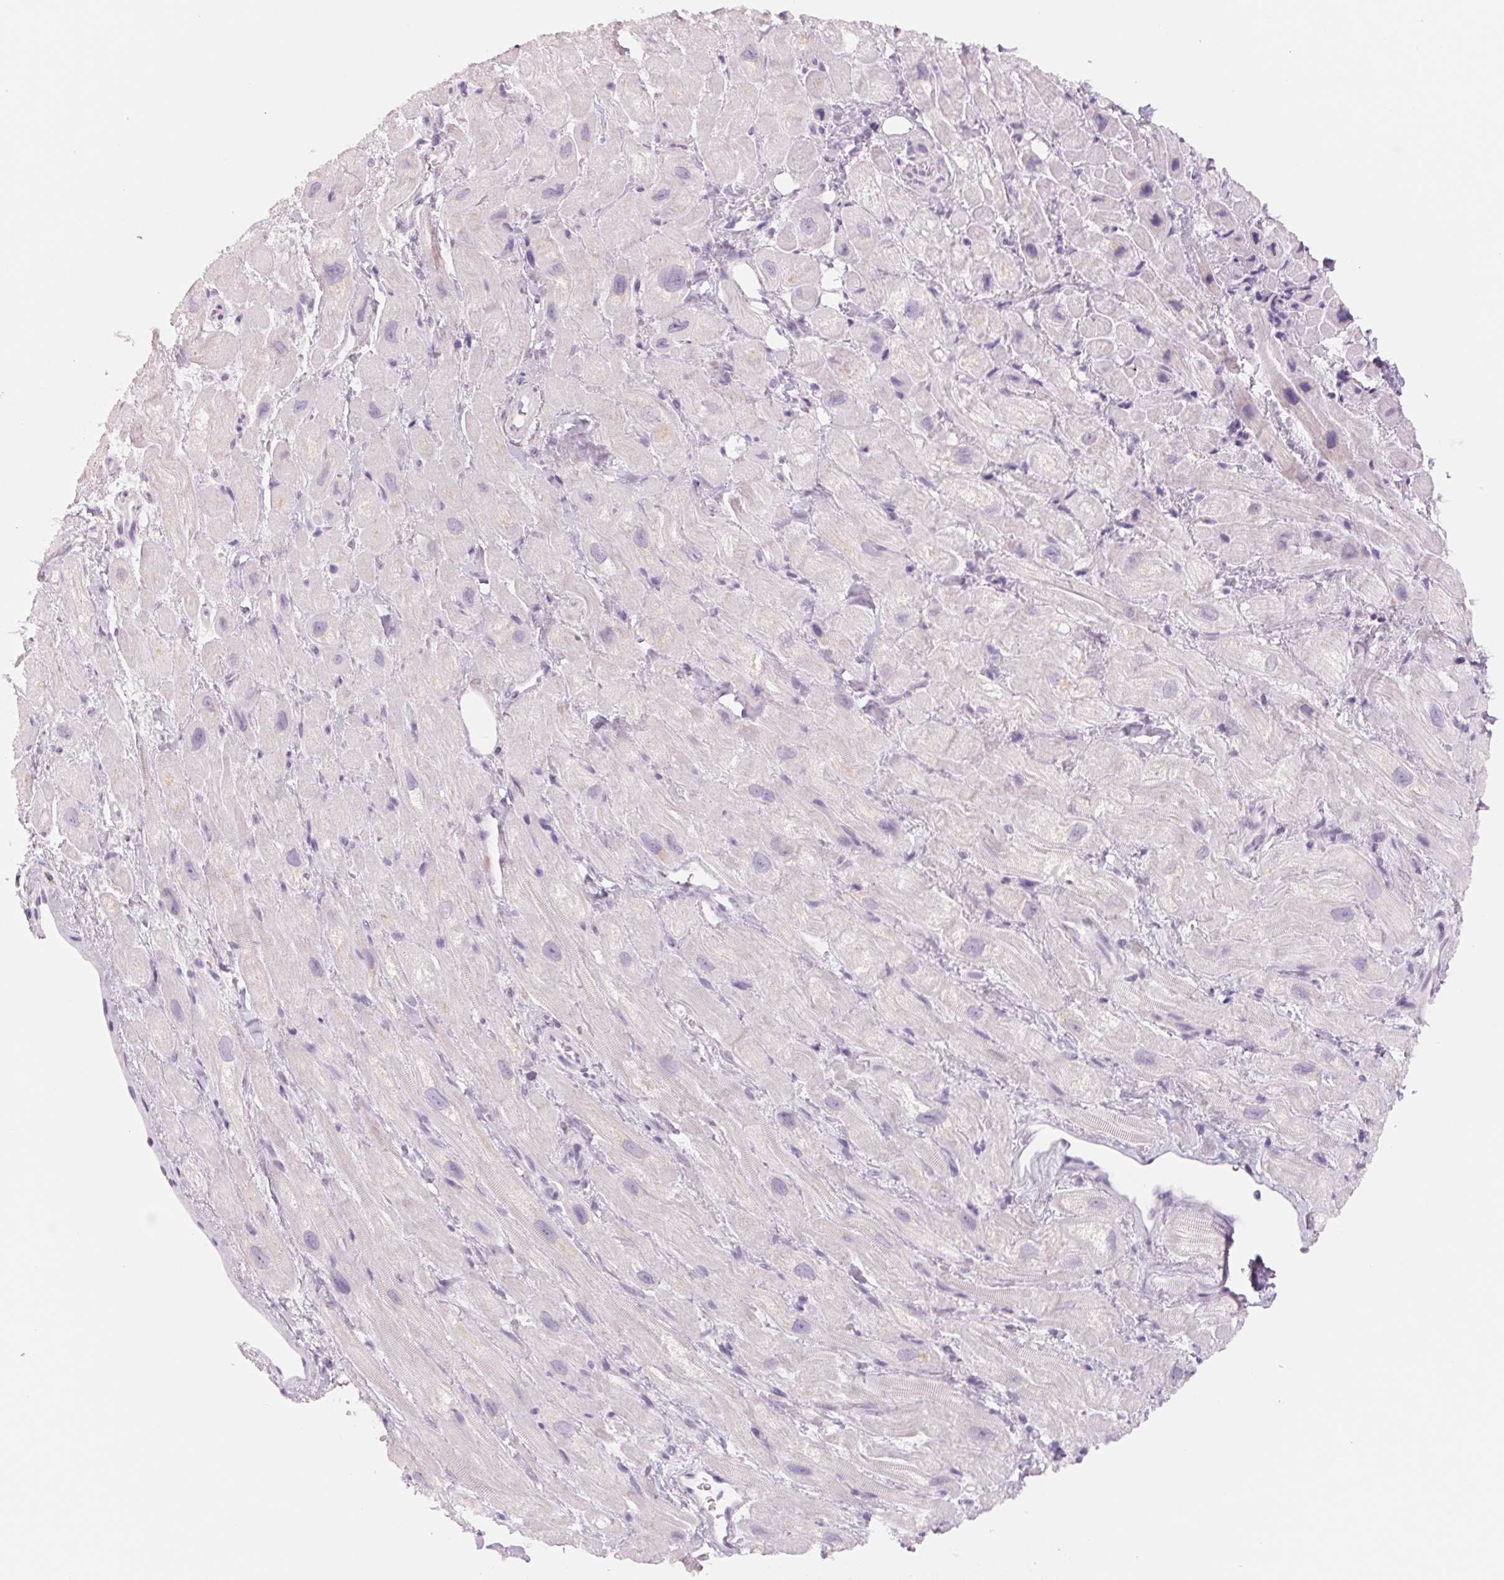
{"staining": {"intensity": "weak", "quantity": "<25%", "location": "cytoplasmic/membranous"}, "tissue": "heart muscle", "cell_type": "Cardiomyocytes", "image_type": "normal", "snomed": [{"axis": "morphology", "description": "Normal tissue, NOS"}, {"axis": "topography", "description": "Heart"}], "caption": "Immunohistochemical staining of unremarkable heart muscle exhibits no significant staining in cardiomyocytes. Brightfield microscopy of immunohistochemistry (IHC) stained with DAB (3,3'-diaminobenzidine) (brown) and hematoxylin (blue), captured at high magnification.", "gene": "GALNT7", "patient": {"sex": "female", "age": 69}}